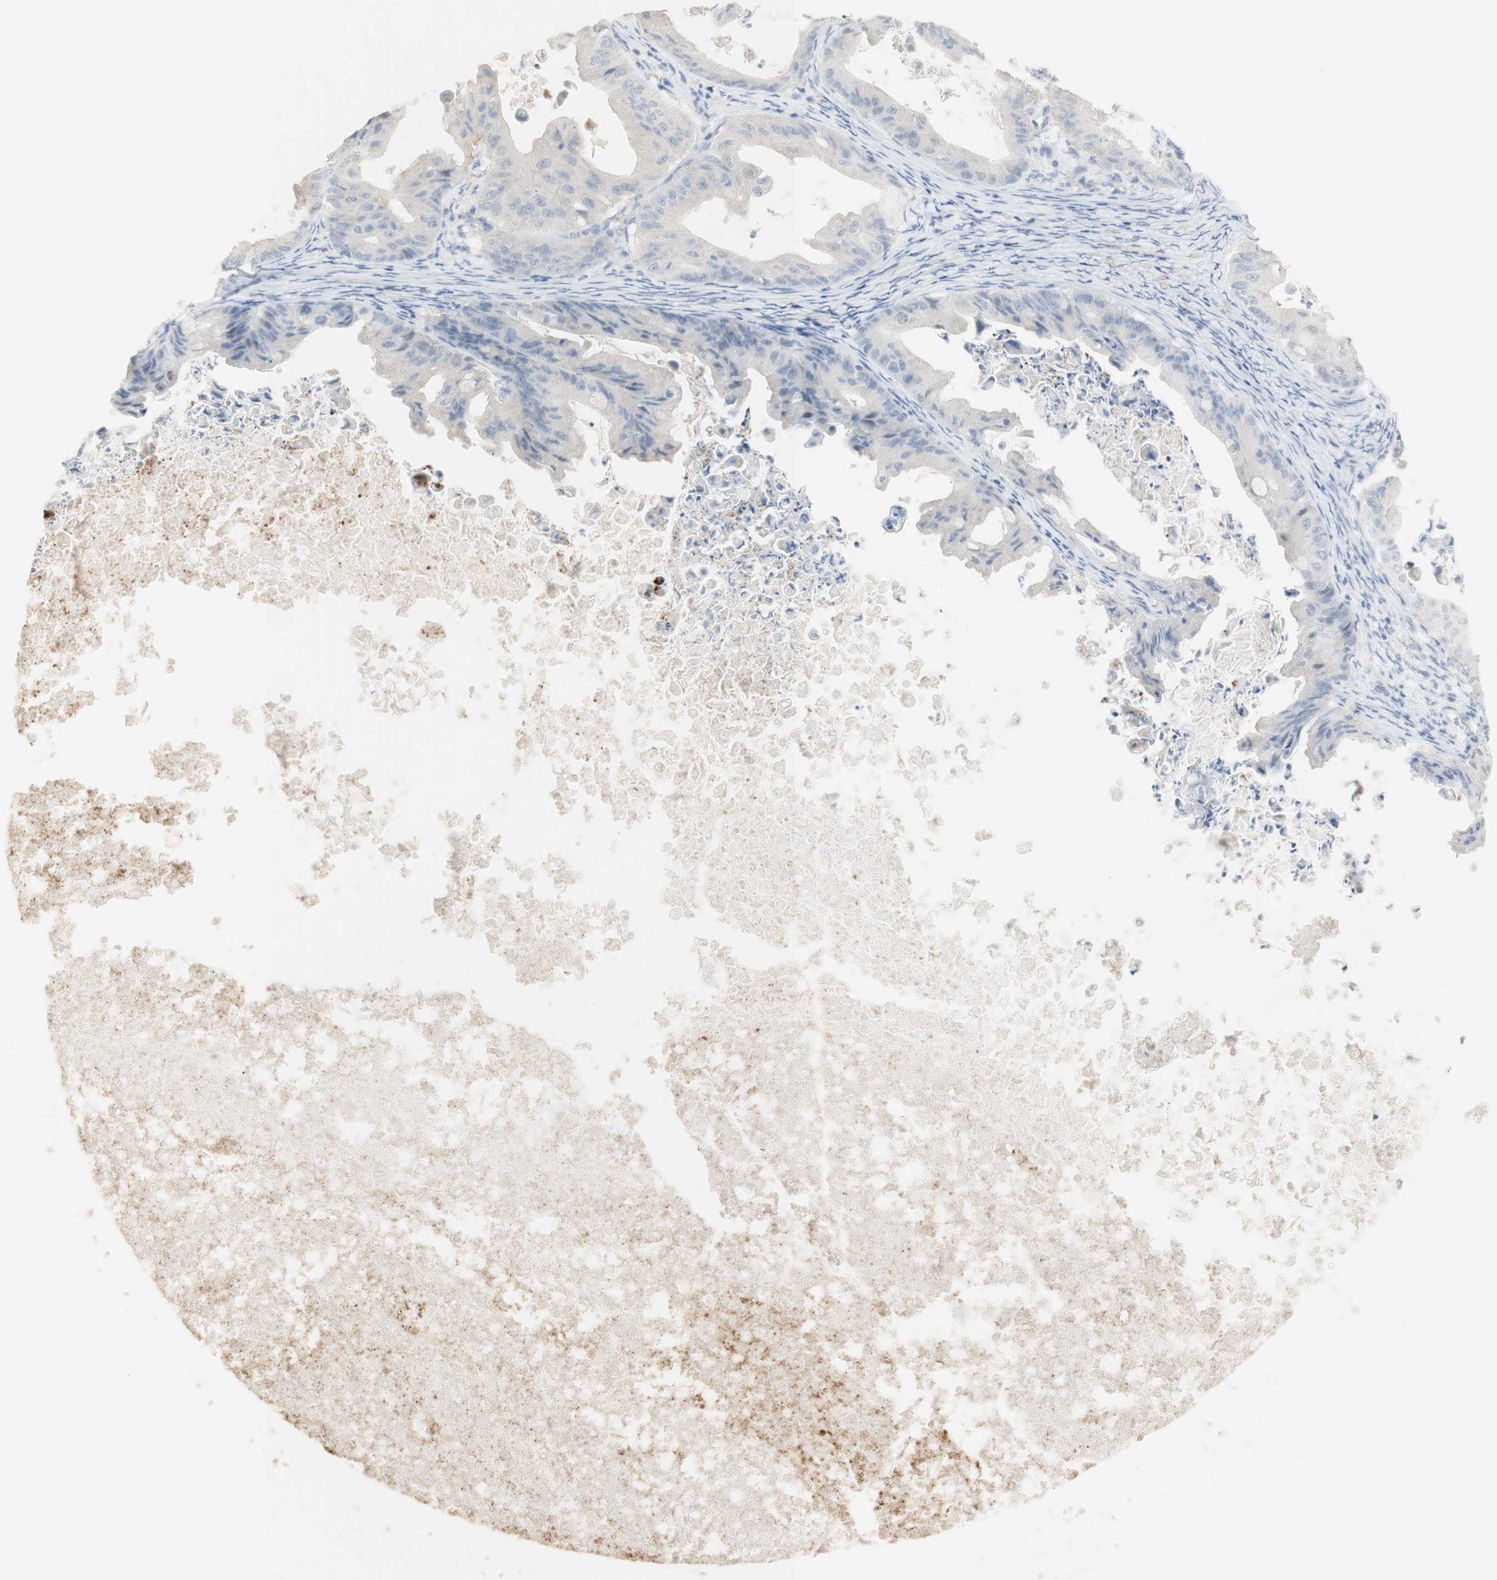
{"staining": {"intensity": "negative", "quantity": "none", "location": "none"}, "tissue": "ovarian cancer", "cell_type": "Tumor cells", "image_type": "cancer", "snomed": [{"axis": "morphology", "description": "Cystadenocarcinoma, mucinous, NOS"}, {"axis": "topography", "description": "Ovary"}], "caption": "DAB immunohistochemical staining of human mucinous cystadenocarcinoma (ovarian) reveals no significant positivity in tumor cells.", "gene": "ART3", "patient": {"sex": "female", "age": 37}}